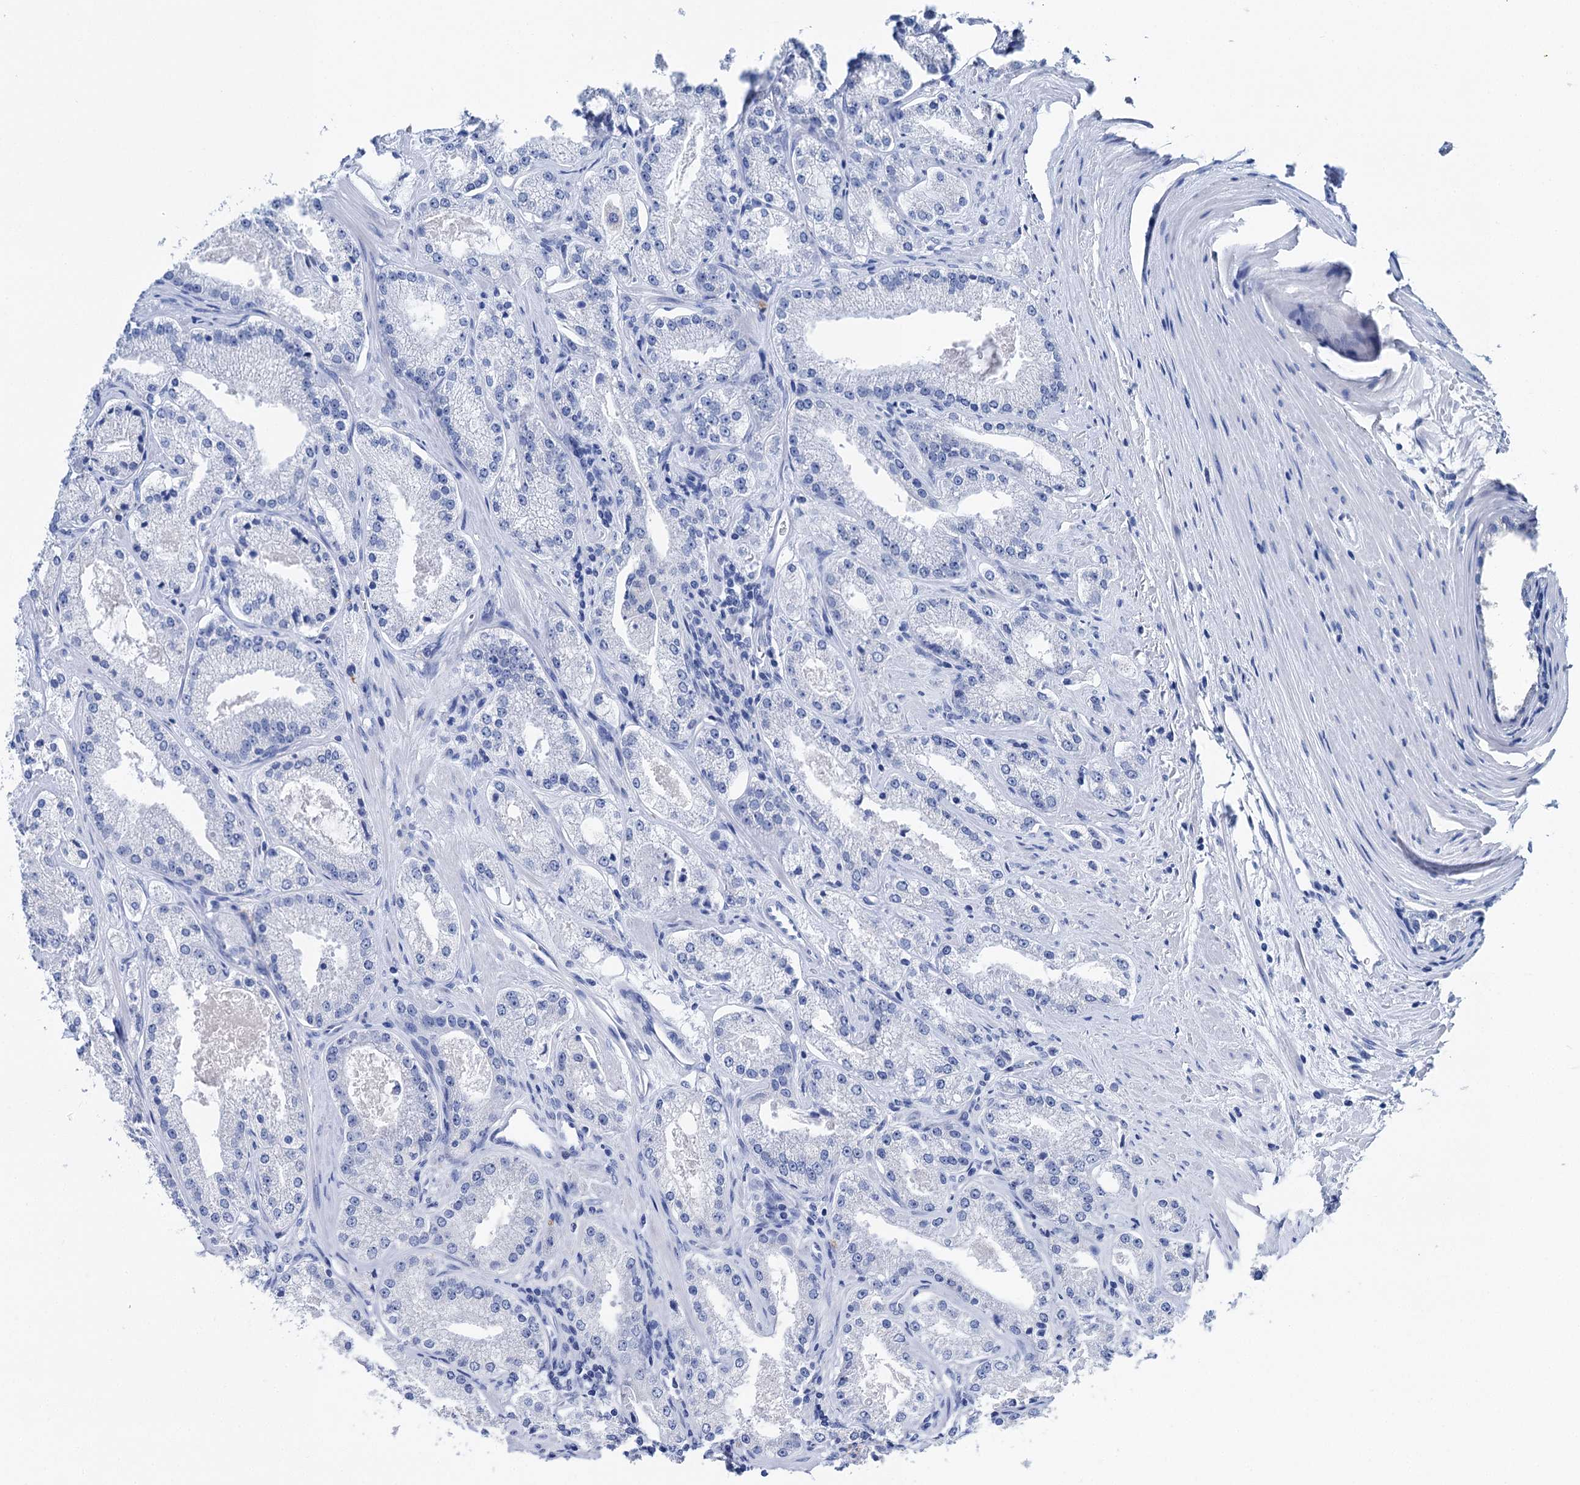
{"staining": {"intensity": "negative", "quantity": "none", "location": "none"}, "tissue": "prostate cancer", "cell_type": "Tumor cells", "image_type": "cancer", "snomed": [{"axis": "morphology", "description": "Adenocarcinoma, Low grade"}, {"axis": "topography", "description": "Prostate"}], "caption": "Tumor cells are negative for protein expression in human prostate cancer.", "gene": "BRINP1", "patient": {"sex": "male", "age": 69}}